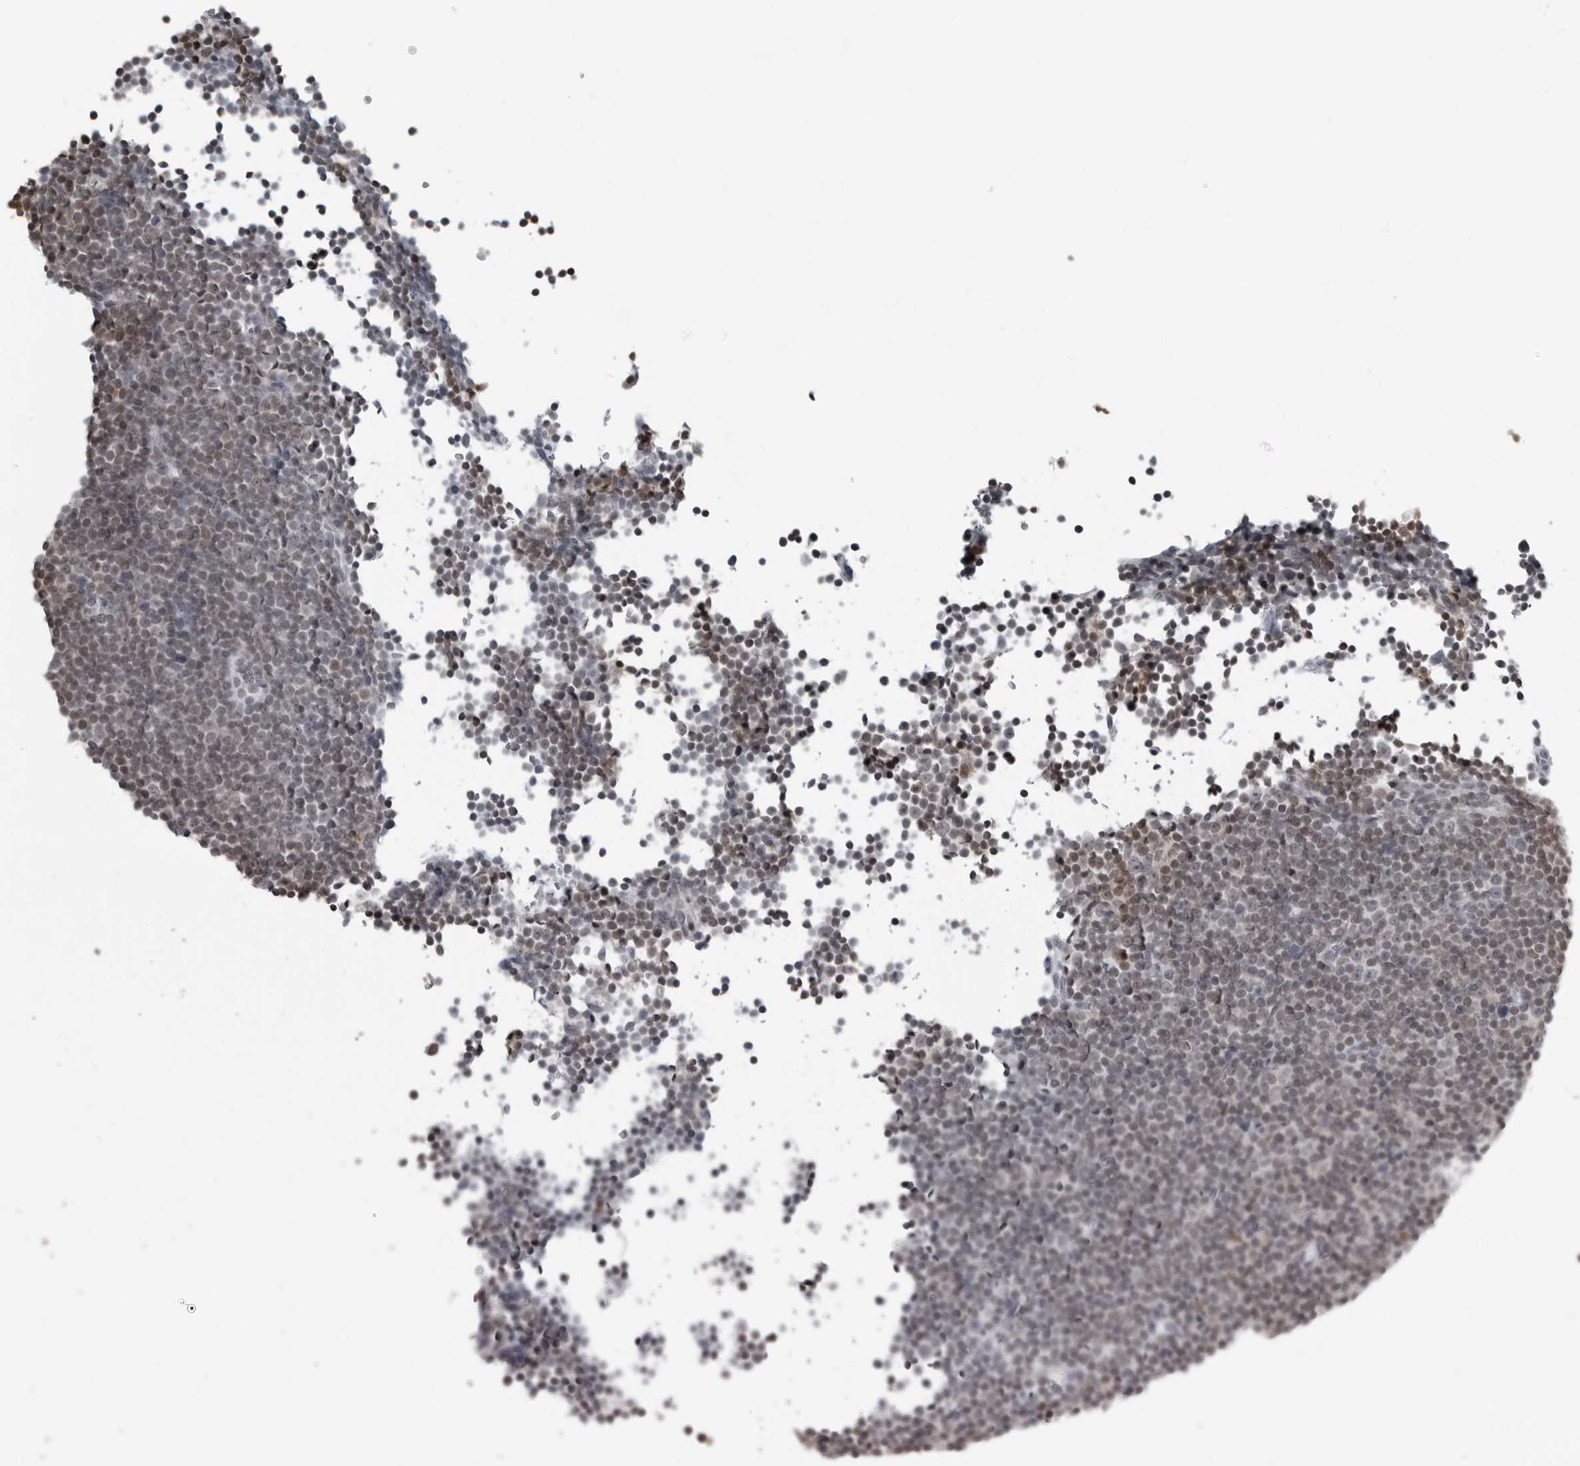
{"staining": {"intensity": "weak", "quantity": ">75%", "location": "nuclear"}, "tissue": "lymphoma", "cell_type": "Tumor cells", "image_type": "cancer", "snomed": [{"axis": "morphology", "description": "Malignant lymphoma, non-Hodgkin's type, Low grade"}, {"axis": "topography", "description": "Lymph node"}], "caption": "Protein analysis of lymphoma tissue displays weak nuclear expression in about >75% of tumor cells.", "gene": "RTCA", "patient": {"sex": "female", "age": 67}}